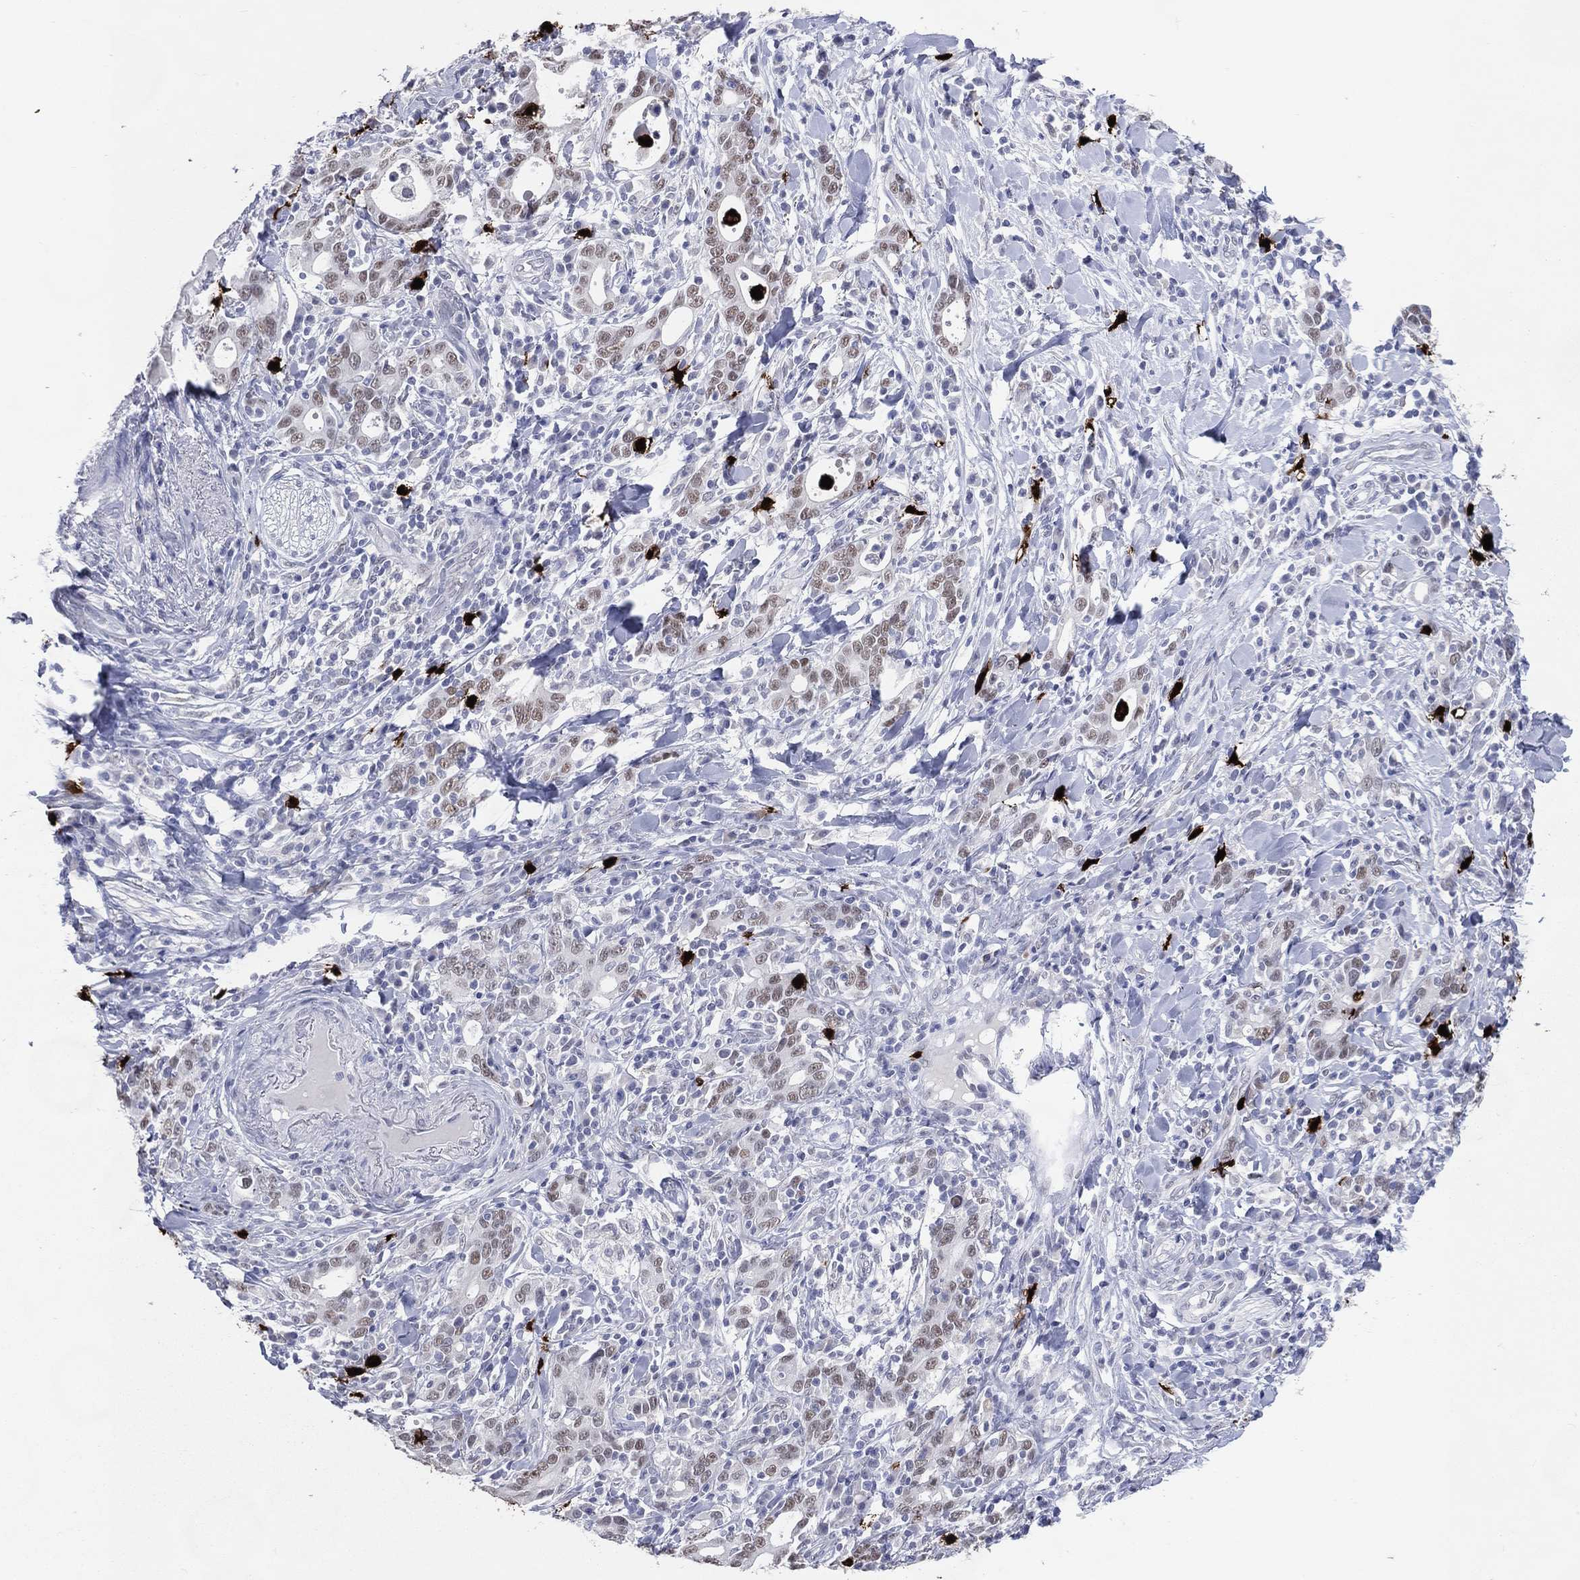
{"staining": {"intensity": "weak", "quantity": "<25%", "location": "nuclear"}, "tissue": "stomach cancer", "cell_type": "Tumor cells", "image_type": "cancer", "snomed": [{"axis": "morphology", "description": "Adenocarcinoma, NOS"}, {"axis": "topography", "description": "Stomach"}], "caption": "High power microscopy image of an immunohistochemistry image of adenocarcinoma (stomach), revealing no significant expression in tumor cells.", "gene": "CFAP58", "patient": {"sex": "male", "age": 79}}